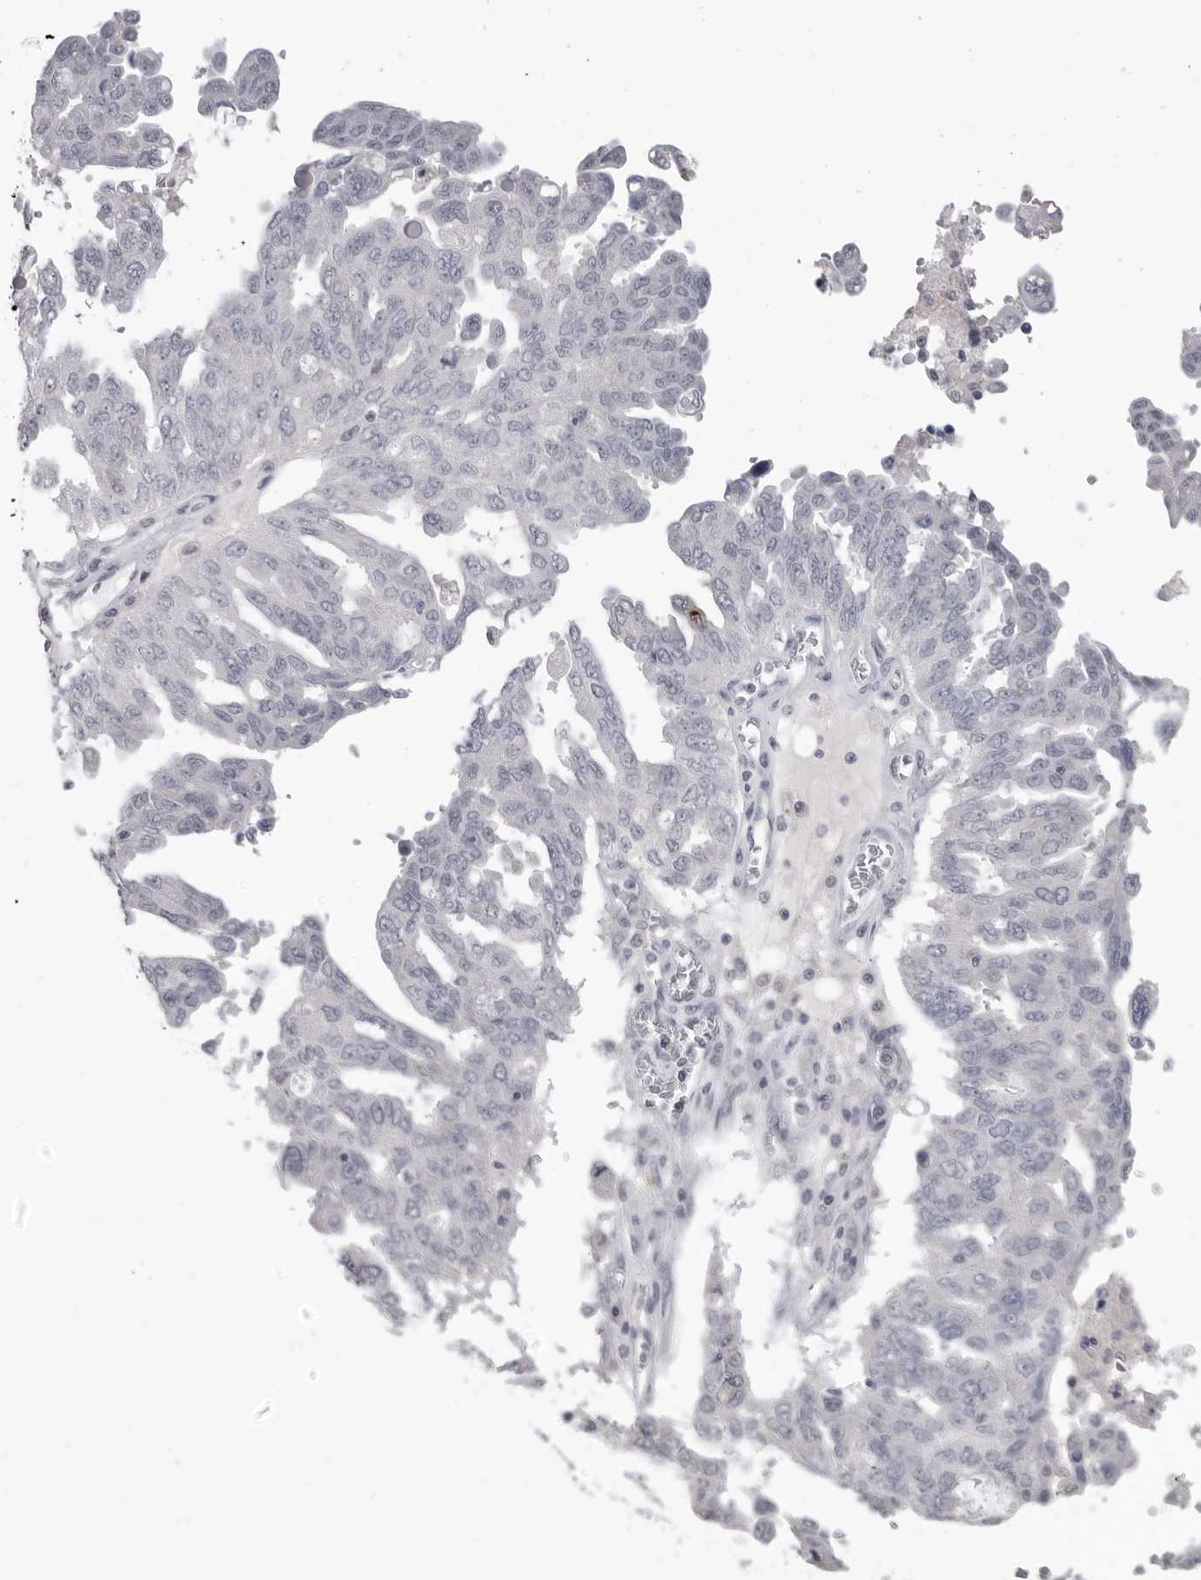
{"staining": {"intensity": "negative", "quantity": "none", "location": "none"}, "tissue": "ovarian cancer", "cell_type": "Tumor cells", "image_type": "cancer", "snomed": [{"axis": "morphology", "description": "Carcinoma, endometroid"}, {"axis": "topography", "description": "Ovary"}], "caption": "An immunohistochemistry micrograph of endometroid carcinoma (ovarian) is shown. There is no staining in tumor cells of endometroid carcinoma (ovarian). (Stains: DAB (3,3'-diaminobenzidine) IHC with hematoxylin counter stain, Microscopy: brightfield microscopy at high magnification).", "gene": "PRSS1", "patient": {"sex": "female", "age": 62}}